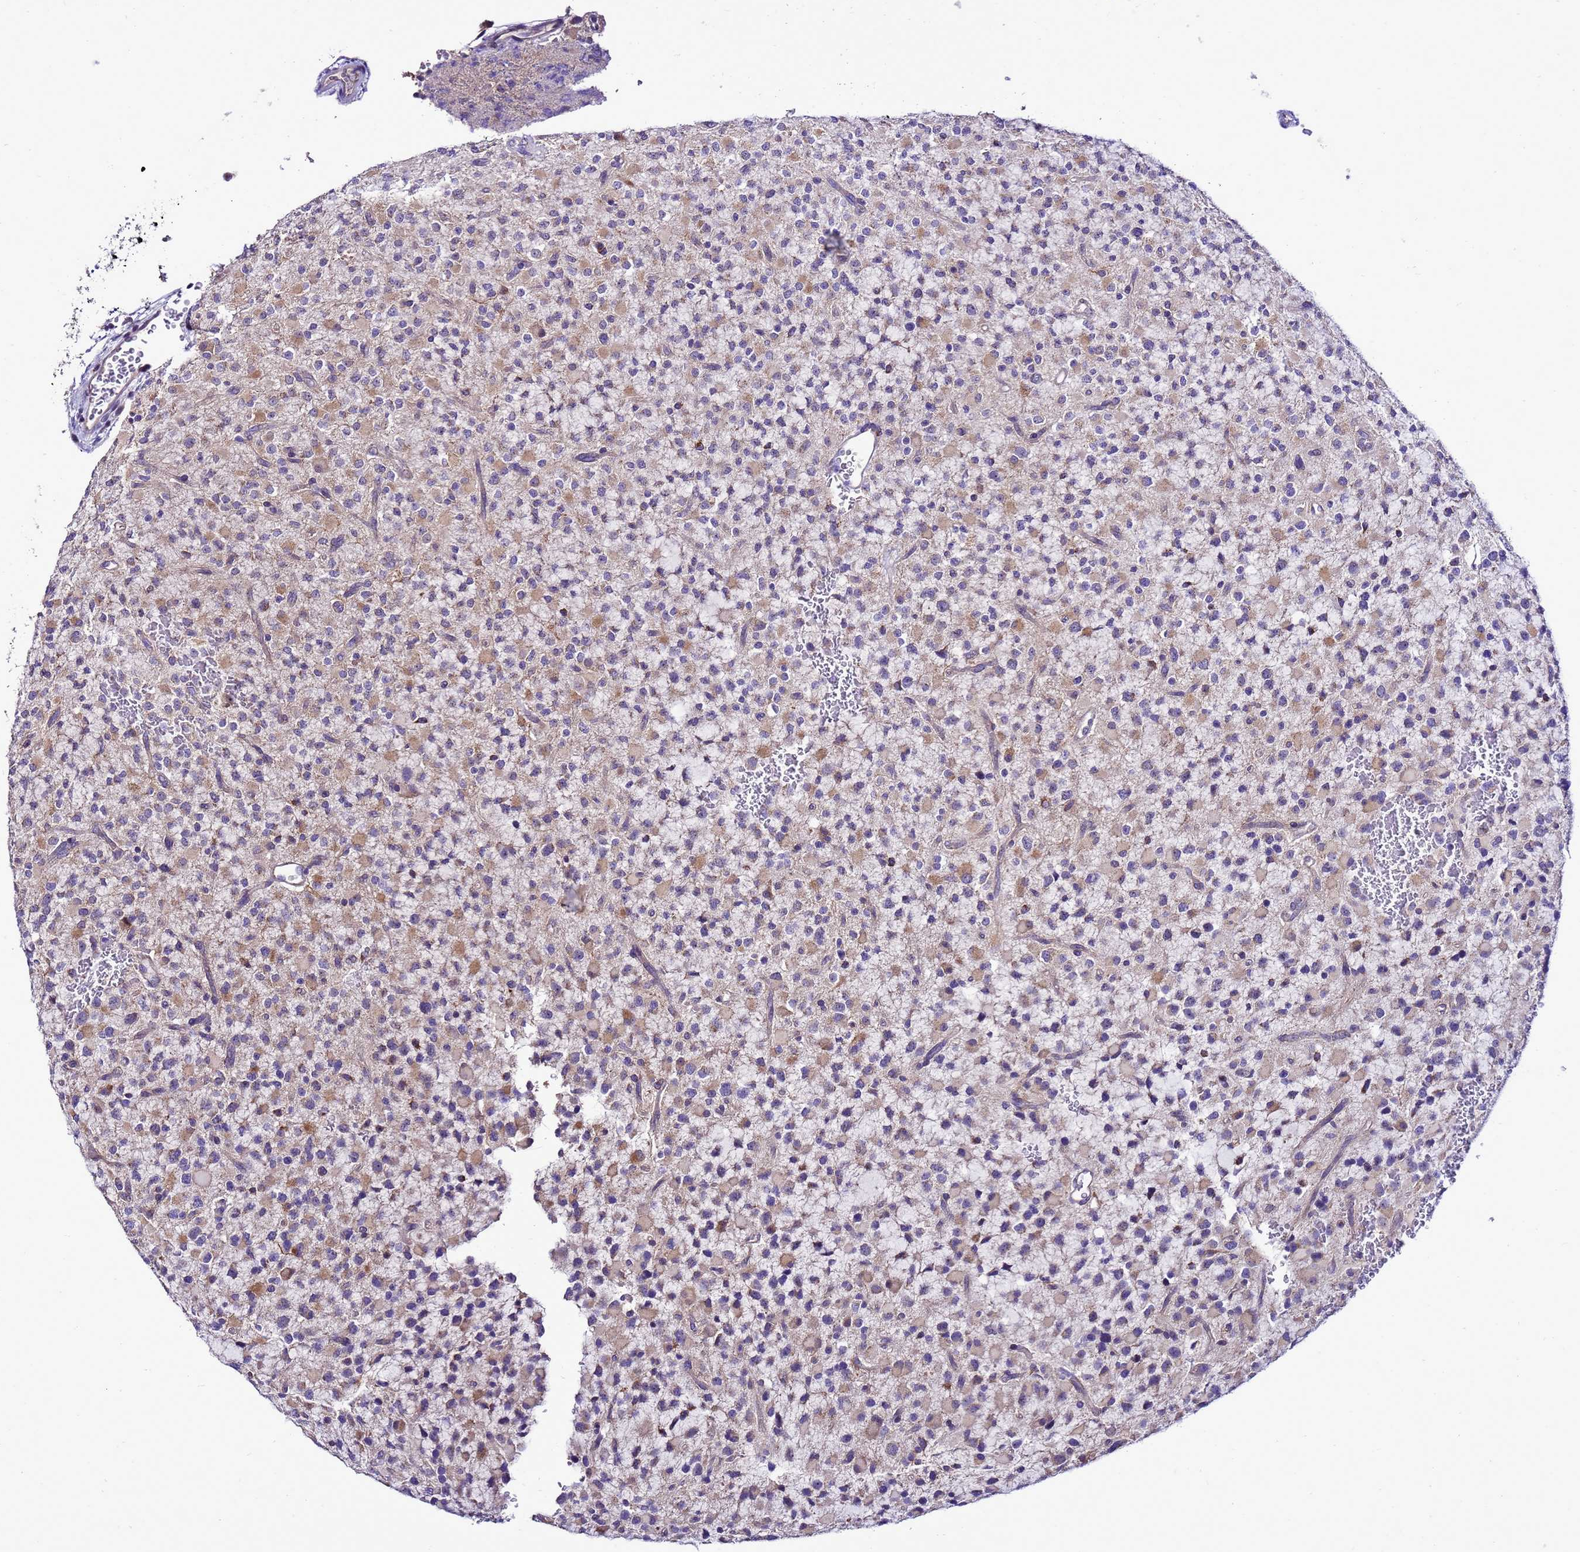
{"staining": {"intensity": "weak", "quantity": "<25%", "location": "cytoplasmic/membranous"}, "tissue": "glioma", "cell_type": "Tumor cells", "image_type": "cancer", "snomed": [{"axis": "morphology", "description": "Glioma, malignant, High grade"}, {"axis": "topography", "description": "Brain"}], "caption": "This is a micrograph of immunohistochemistry (IHC) staining of glioma, which shows no staining in tumor cells.", "gene": "DPH6", "patient": {"sex": "male", "age": 34}}